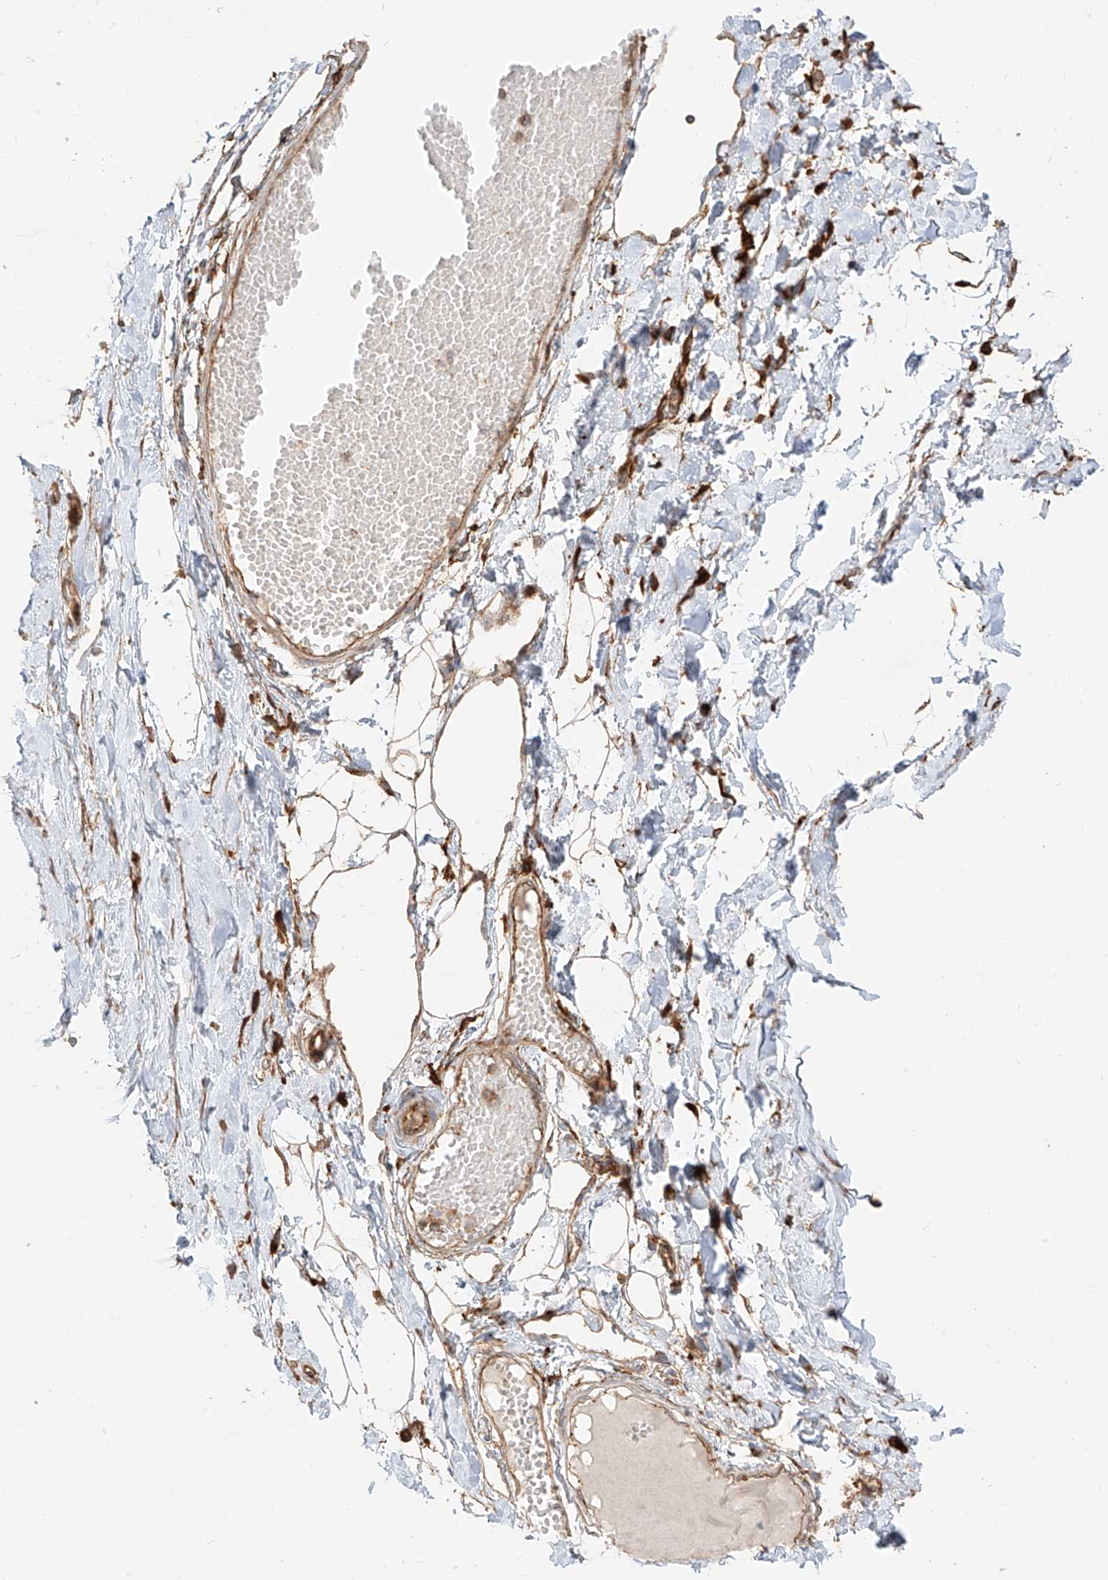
{"staining": {"intensity": "moderate", "quantity": ">75%", "location": "cytoplasmic/membranous"}, "tissue": "breast", "cell_type": "Adipocytes", "image_type": "normal", "snomed": [{"axis": "morphology", "description": "Normal tissue, NOS"}, {"axis": "topography", "description": "Breast"}], "caption": "Protein expression analysis of normal human breast reveals moderate cytoplasmic/membranous staining in about >75% of adipocytes.", "gene": "SNX9", "patient": {"sex": "female", "age": 27}}